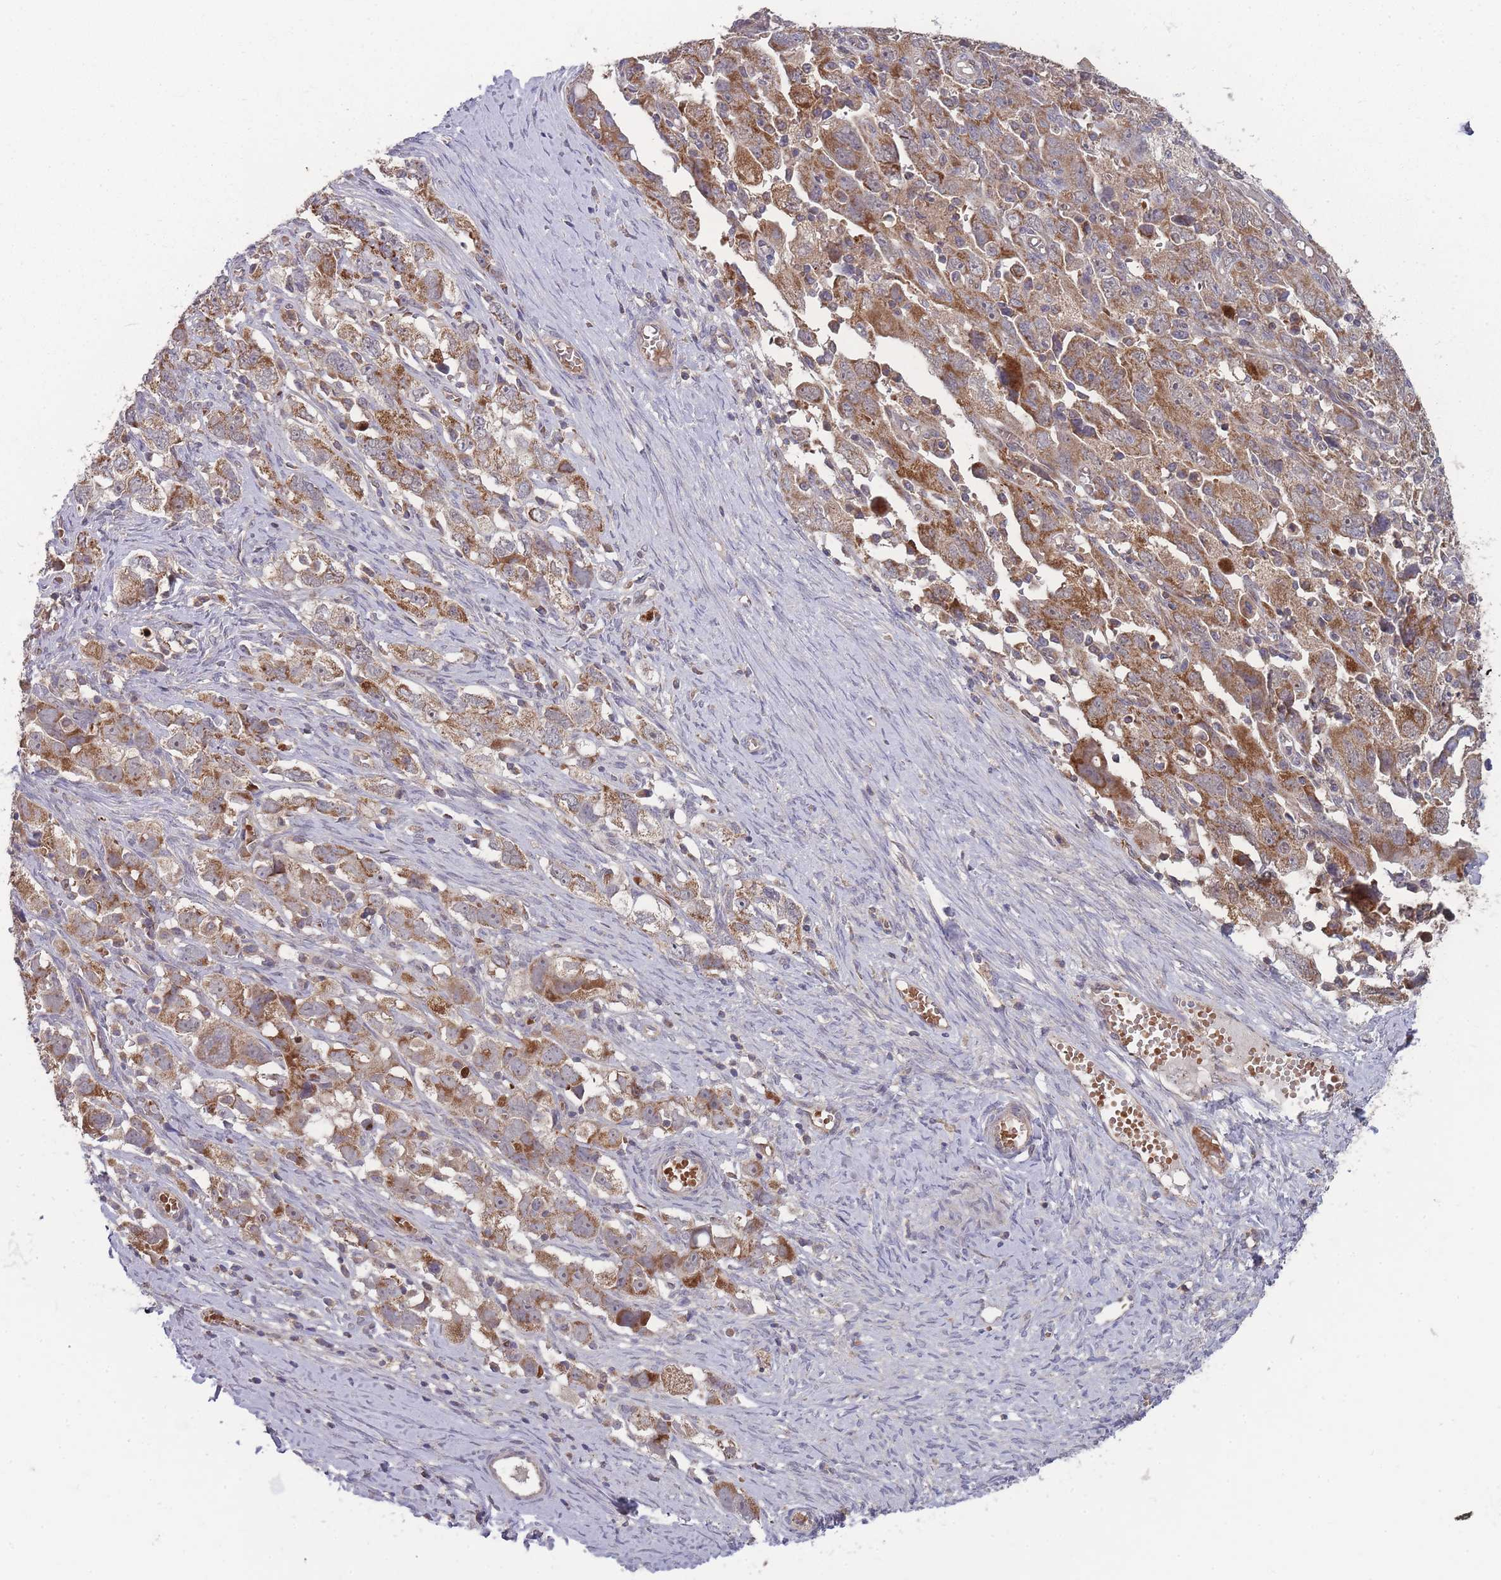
{"staining": {"intensity": "moderate", "quantity": ">75%", "location": "cytoplasmic/membranous"}, "tissue": "ovarian cancer", "cell_type": "Tumor cells", "image_type": "cancer", "snomed": [{"axis": "morphology", "description": "Carcinoma, NOS"}, {"axis": "morphology", "description": "Cystadenocarcinoma, serous, NOS"}, {"axis": "topography", "description": "Ovary"}], "caption": "Ovarian cancer was stained to show a protein in brown. There is medium levels of moderate cytoplasmic/membranous expression in about >75% of tumor cells.", "gene": "SLC35B4", "patient": {"sex": "female", "age": 69}}